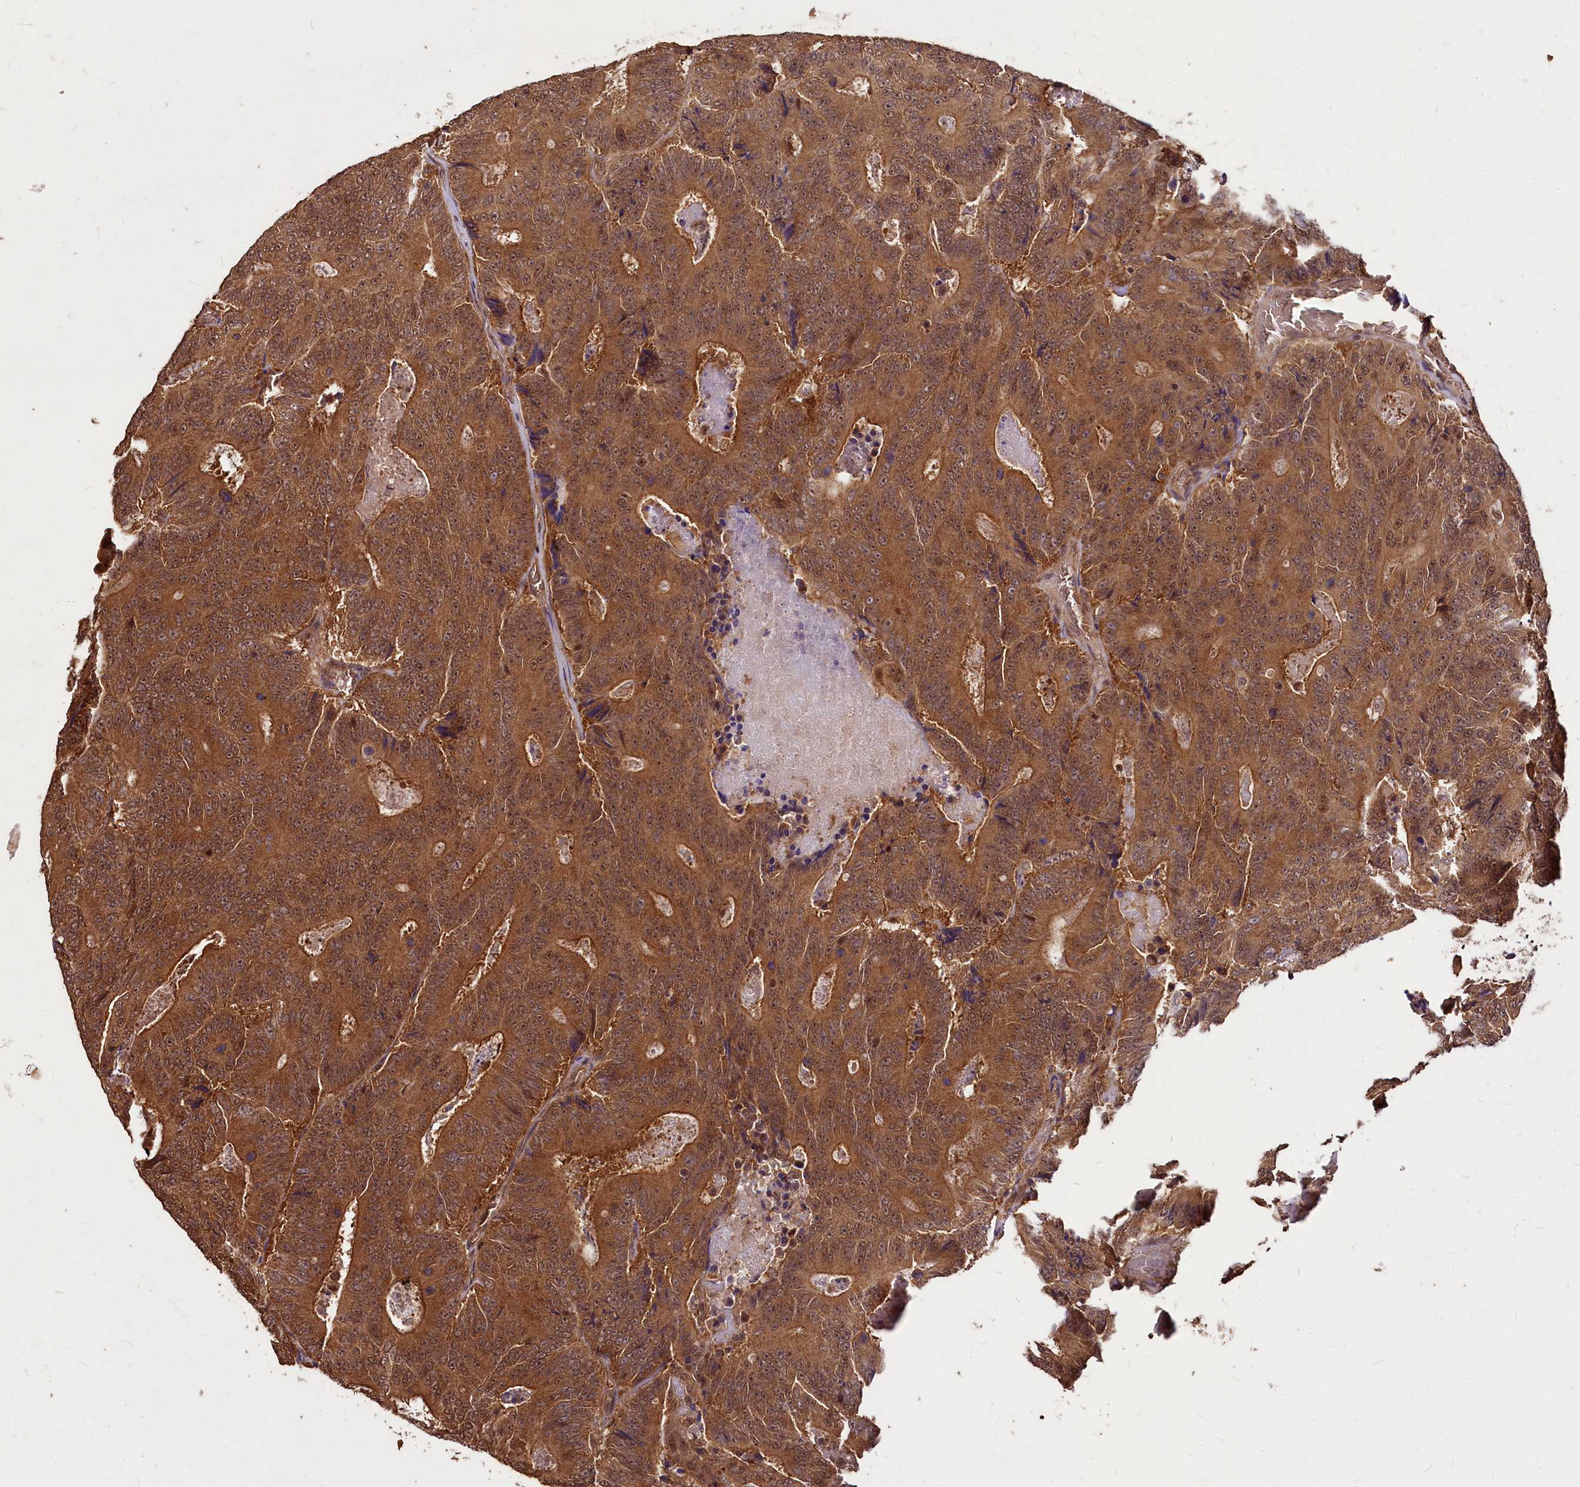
{"staining": {"intensity": "moderate", "quantity": ">75%", "location": "cytoplasmic/membranous,nuclear"}, "tissue": "colorectal cancer", "cell_type": "Tumor cells", "image_type": "cancer", "snomed": [{"axis": "morphology", "description": "Adenocarcinoma, NOS"}, {"axis": "topography", "description": "Colon"}], "caption": "IHC (DAB) staining of human colorectal cancer reveals moderate cytoplasmic/membranous and nuclear protein positivity in approximately >75% of tumor cells.", "gene": "VPS51", "patient": {"sex": "male", "age": 83}}